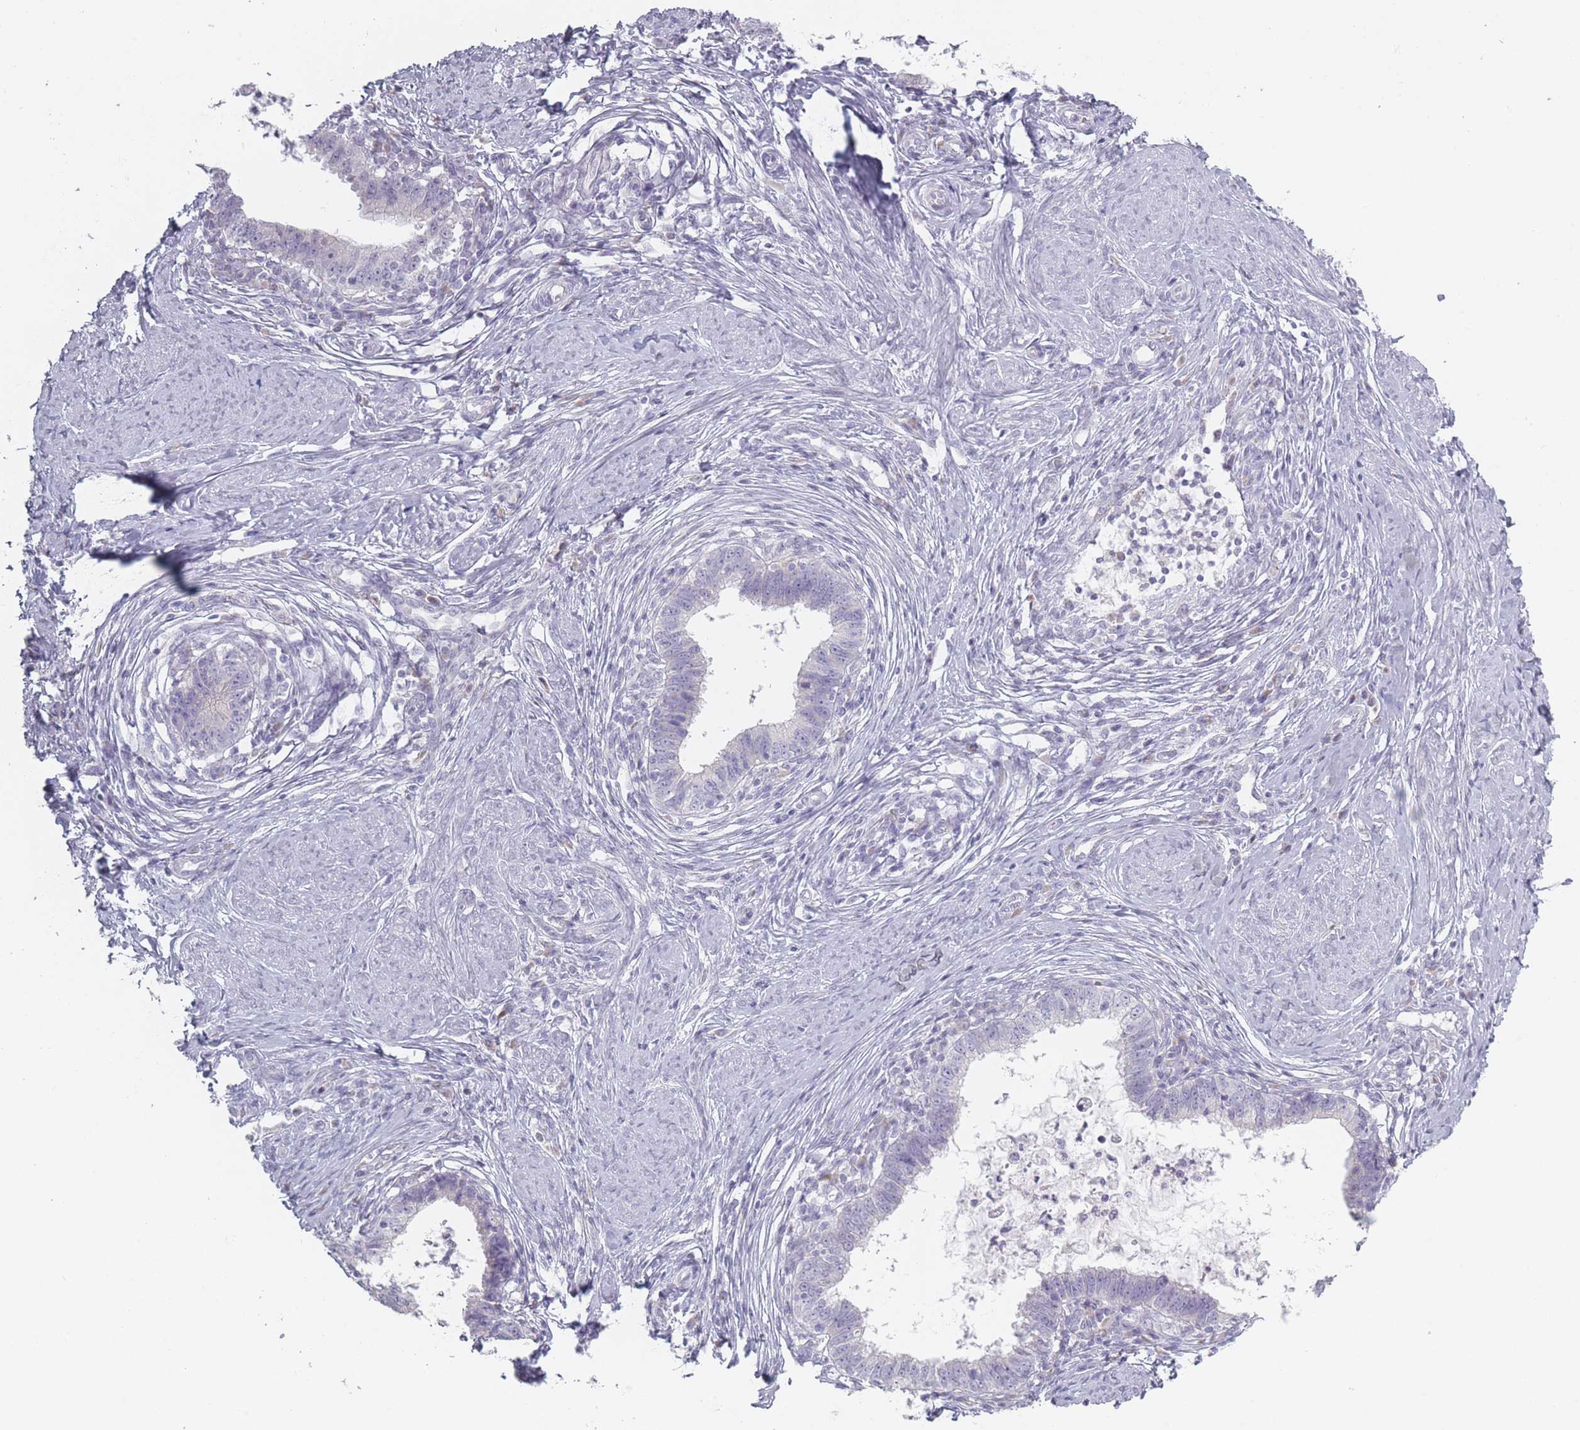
{"staining": {"intensity": "negative", "quantity": "none", "location": "none"}, "tissue": "cervical cancer", "cell_type": "Tumor cells", "image_type": "cancer", "snomed": [{"axis": "morphology", "description": "Adenocarcinoma, NOS"}, {"axis": "topography", "description": "Cervix"}], "caption": "DAB (3,3'-diaminobenzidine) immunohistochemical staining of human cervical cancer displays no significant expression in tumor cells. (Immunohistochemistry, brightfield microscopy, high magnification).", "gene": "RASL10B", "patient": {"sex": "female", "age": 36}}